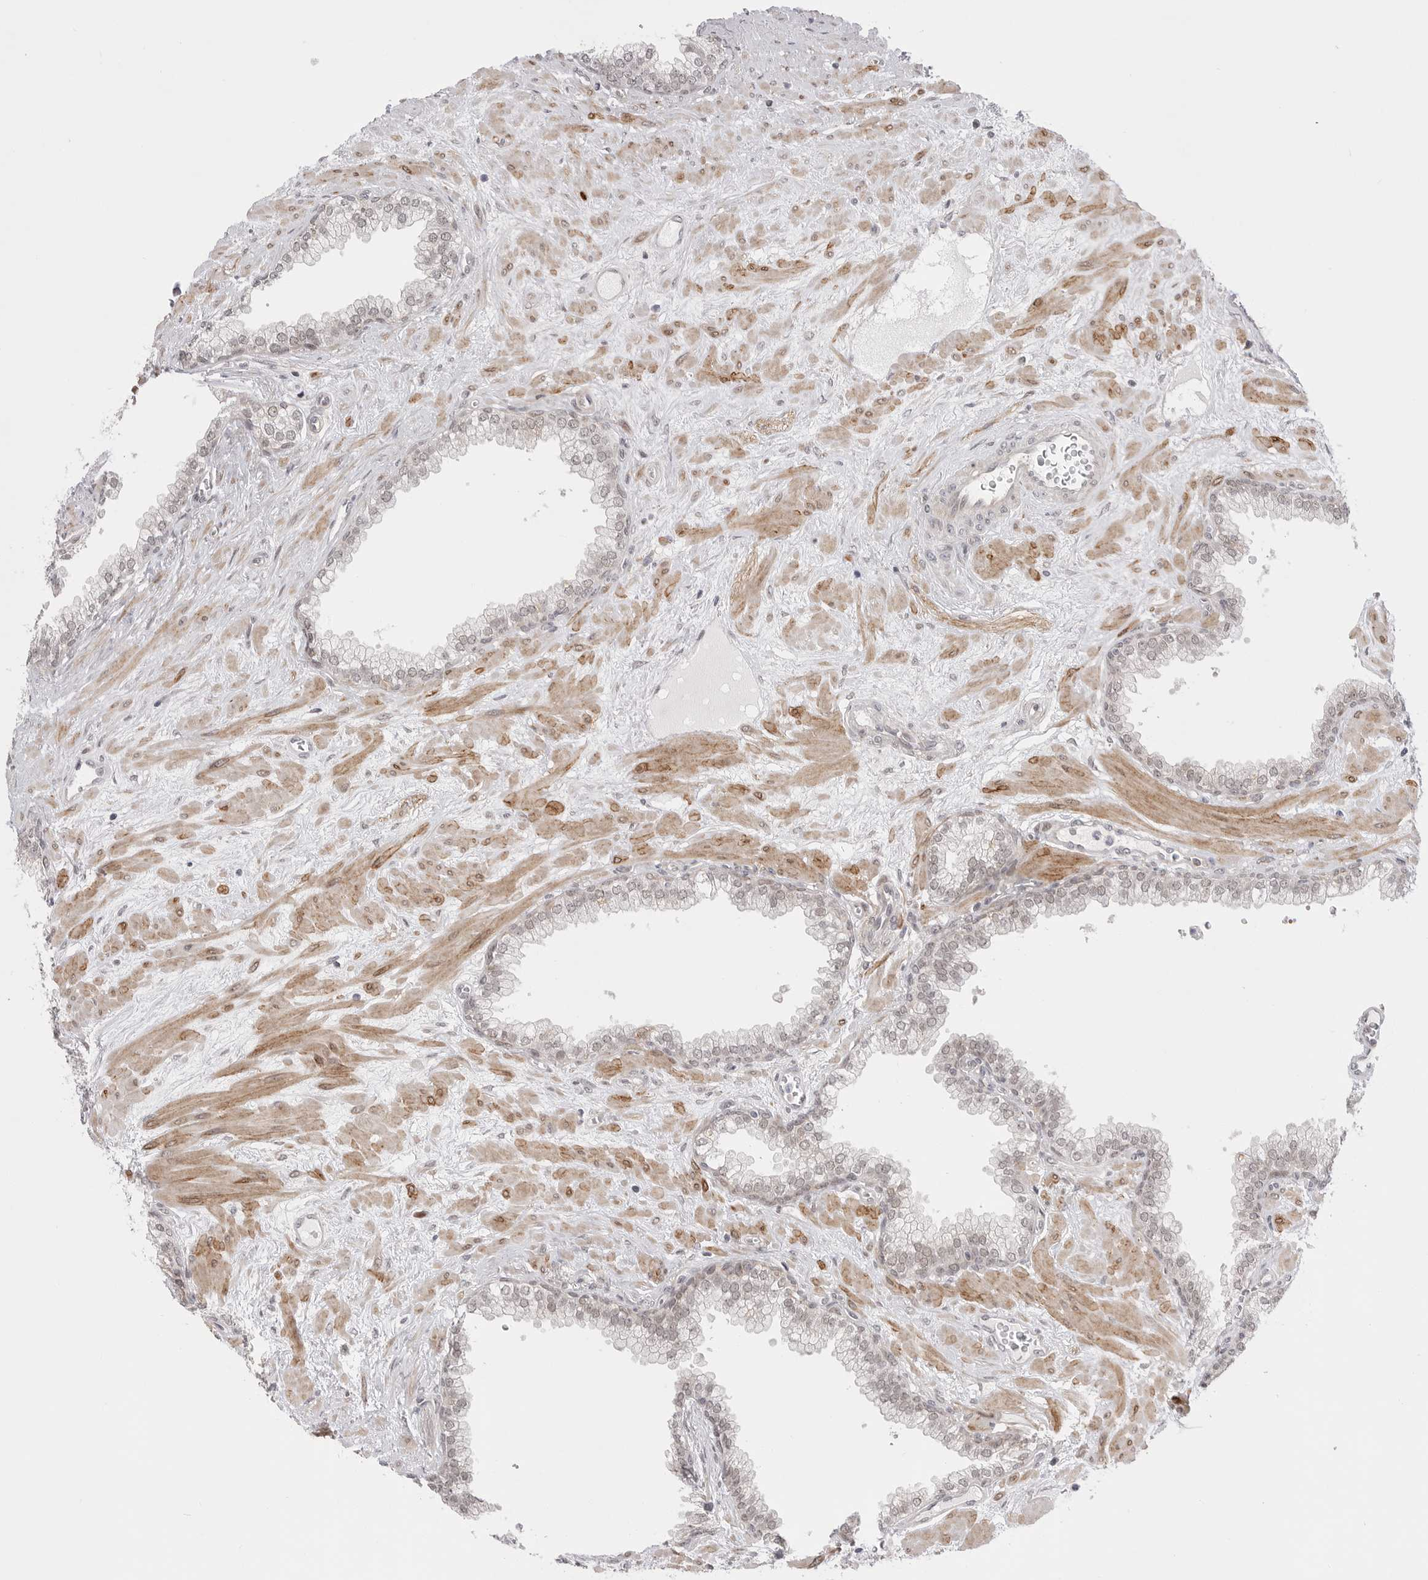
{"staining": {"intensity": "weak", "quantity": ">75%", "location": "cytoplasmic/membranous,nuclear"}, "tissue": "prostate", "cell_type": "Glandular cells", "image_type": "normal", "snomed": [{"axis": "morphology", "description": "Normal tissue, NOS"}, {"axis": "morphology", "description": "Urothelial carcinoma, Low grade"}, {"axis": "topography", "description": "Urinary bladder"}, {"axis": "topography", "description": "Prostate"}], "caption": "Protein expression analysis of benign human prostate reveals weak cytoplasmic/membranous,nuclear positivity in approximately >75% of glandular cells. (IHC, brightfield microscopy, high magnification).", "gene": "GGT6", "patient": {"sex": "male", "age": 60}}